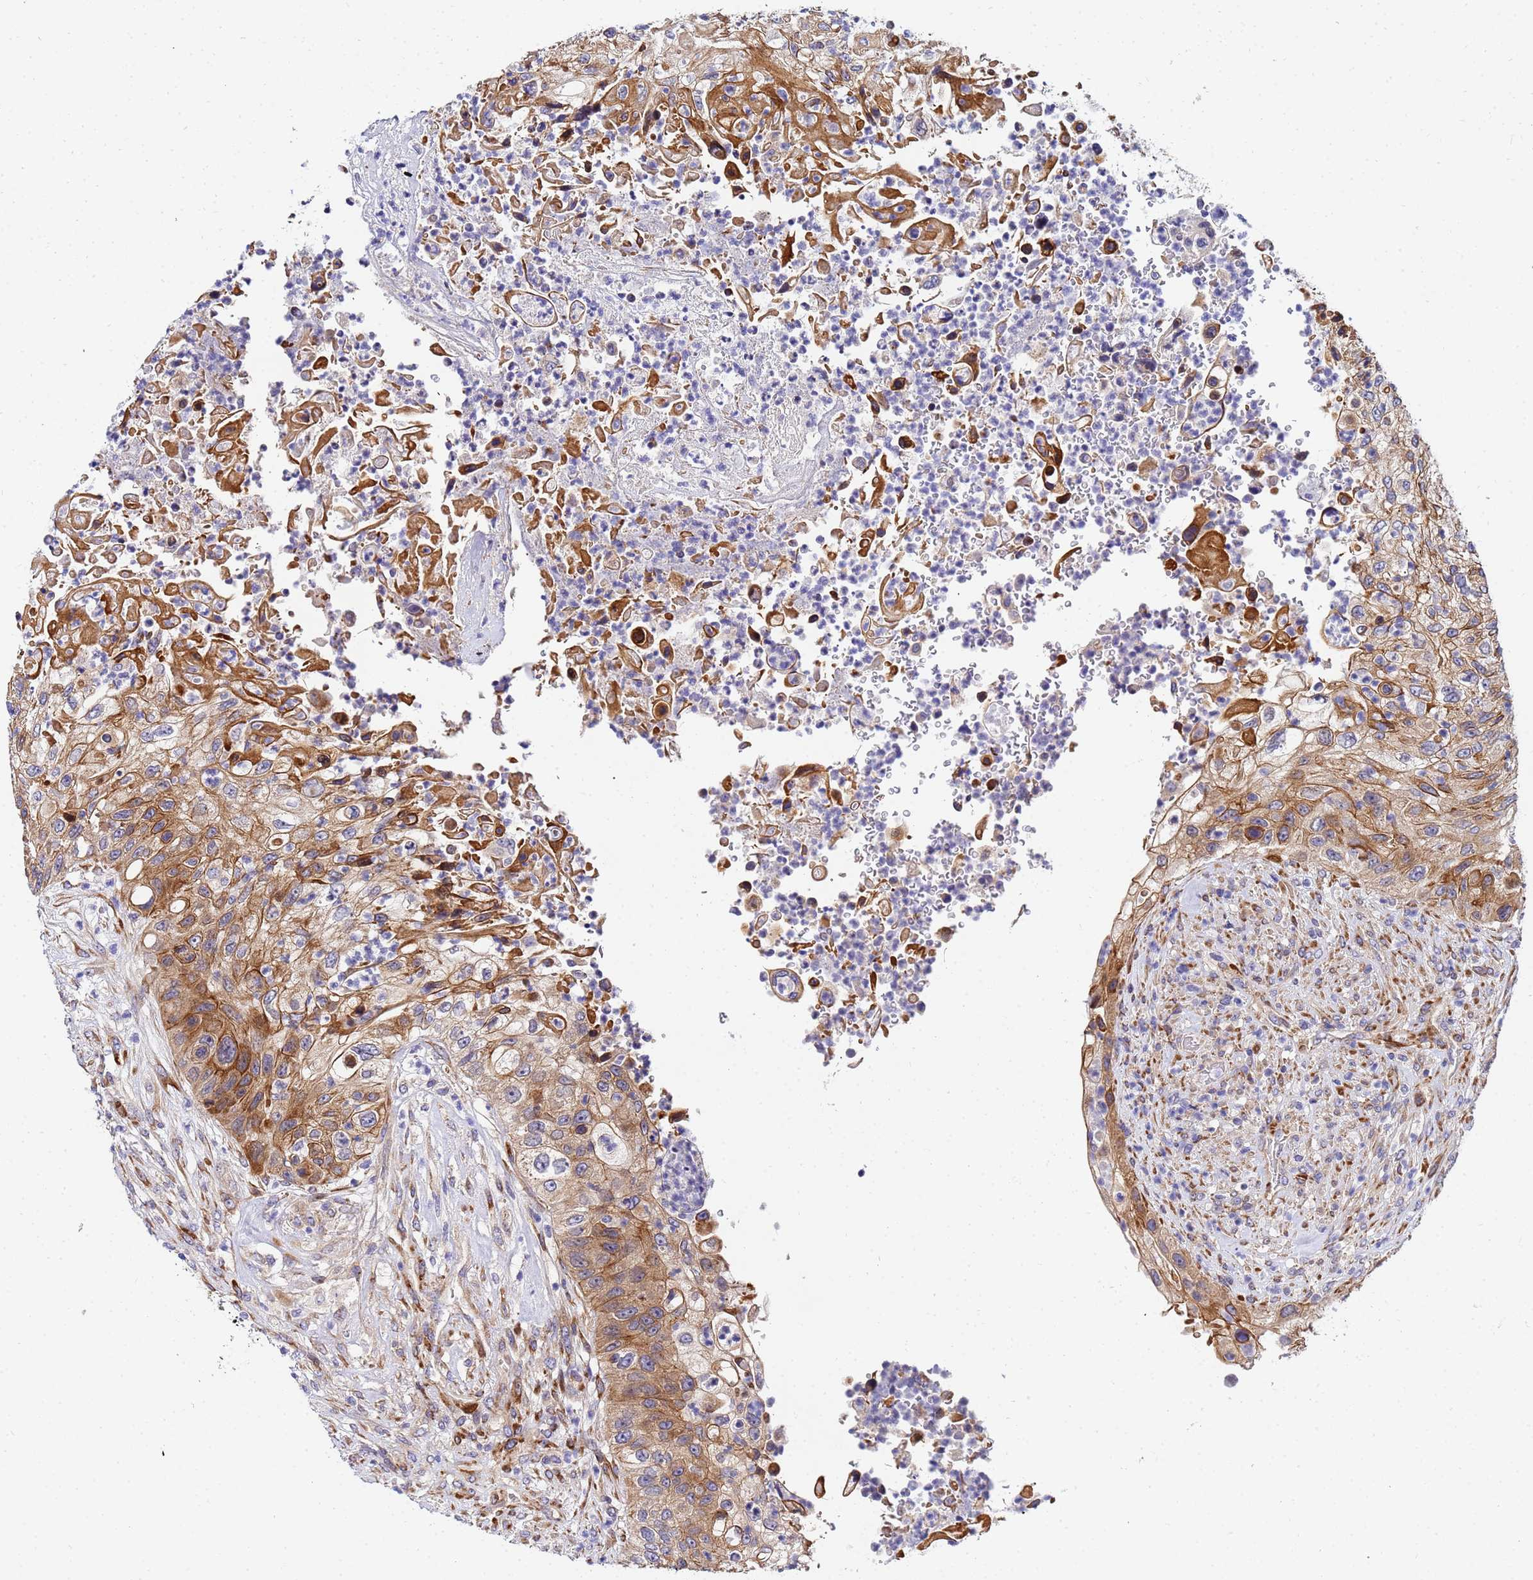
{"staining": {"intensity": "moderate", "quantity": ">75%", "location": "cytoplasmic/membranous"}, "tissue": "urothelial cancer", "cell_type": "Tumor cells", "image_type": "cancer", "snomed": [{"axis": "morphology", "description": "Urothelial carcinoma, High grade"}, {"axis": "topography", "description": "Urinary bladder"}], "caption": "A histopathology image of urothelial cancer stained for a protein reveals moderate cytoplasmic/membranous brown staining in tumor cells. Using DAB (brown) and hematoxylin (blue) stains, captured at high magnification using brightfield microscopy.", "gene": "POM121", "patient": {"sex": "female", "age": 60}}